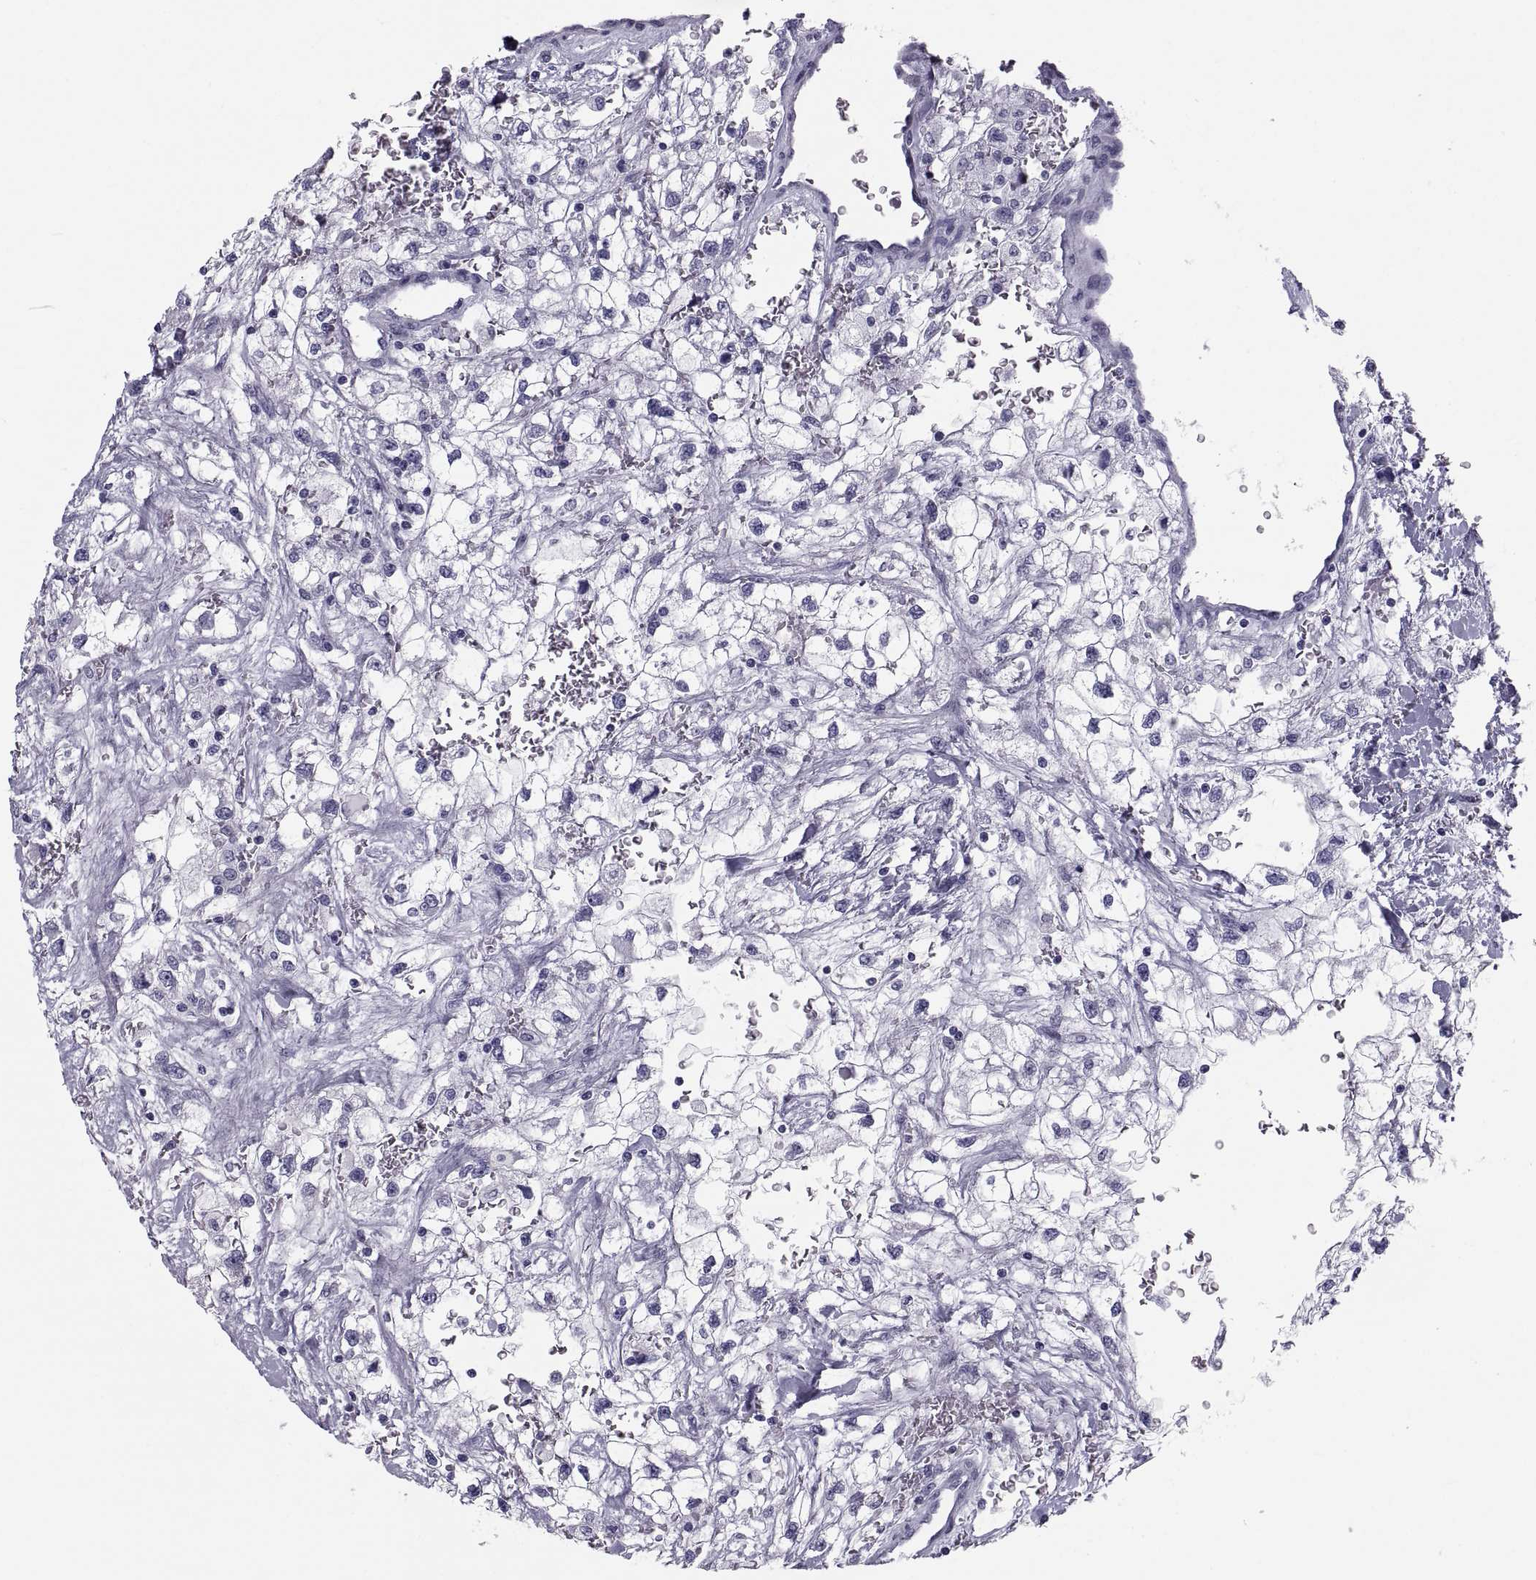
{"staining": {"intensity": "negative", "quantity": "none", "location": "none"}, "tissue": "renal cancer", "cell_type": "Tumor cells", "image_type": "cancer", "snomed": [{"axis": "morphology", "description": "Adenocarcinoma, NOS"}, {"axis": "topography", "description": "Kidney"}], "caption": "High magnification brightfield microscopy of adenocarcinoma (renal) stained with DAB (brown) and counterstained with hematoxylin (blue): tumor cells show no significant expression.", "gene": "CRISP1", "patient": {"sex": "male", "age": 59}}